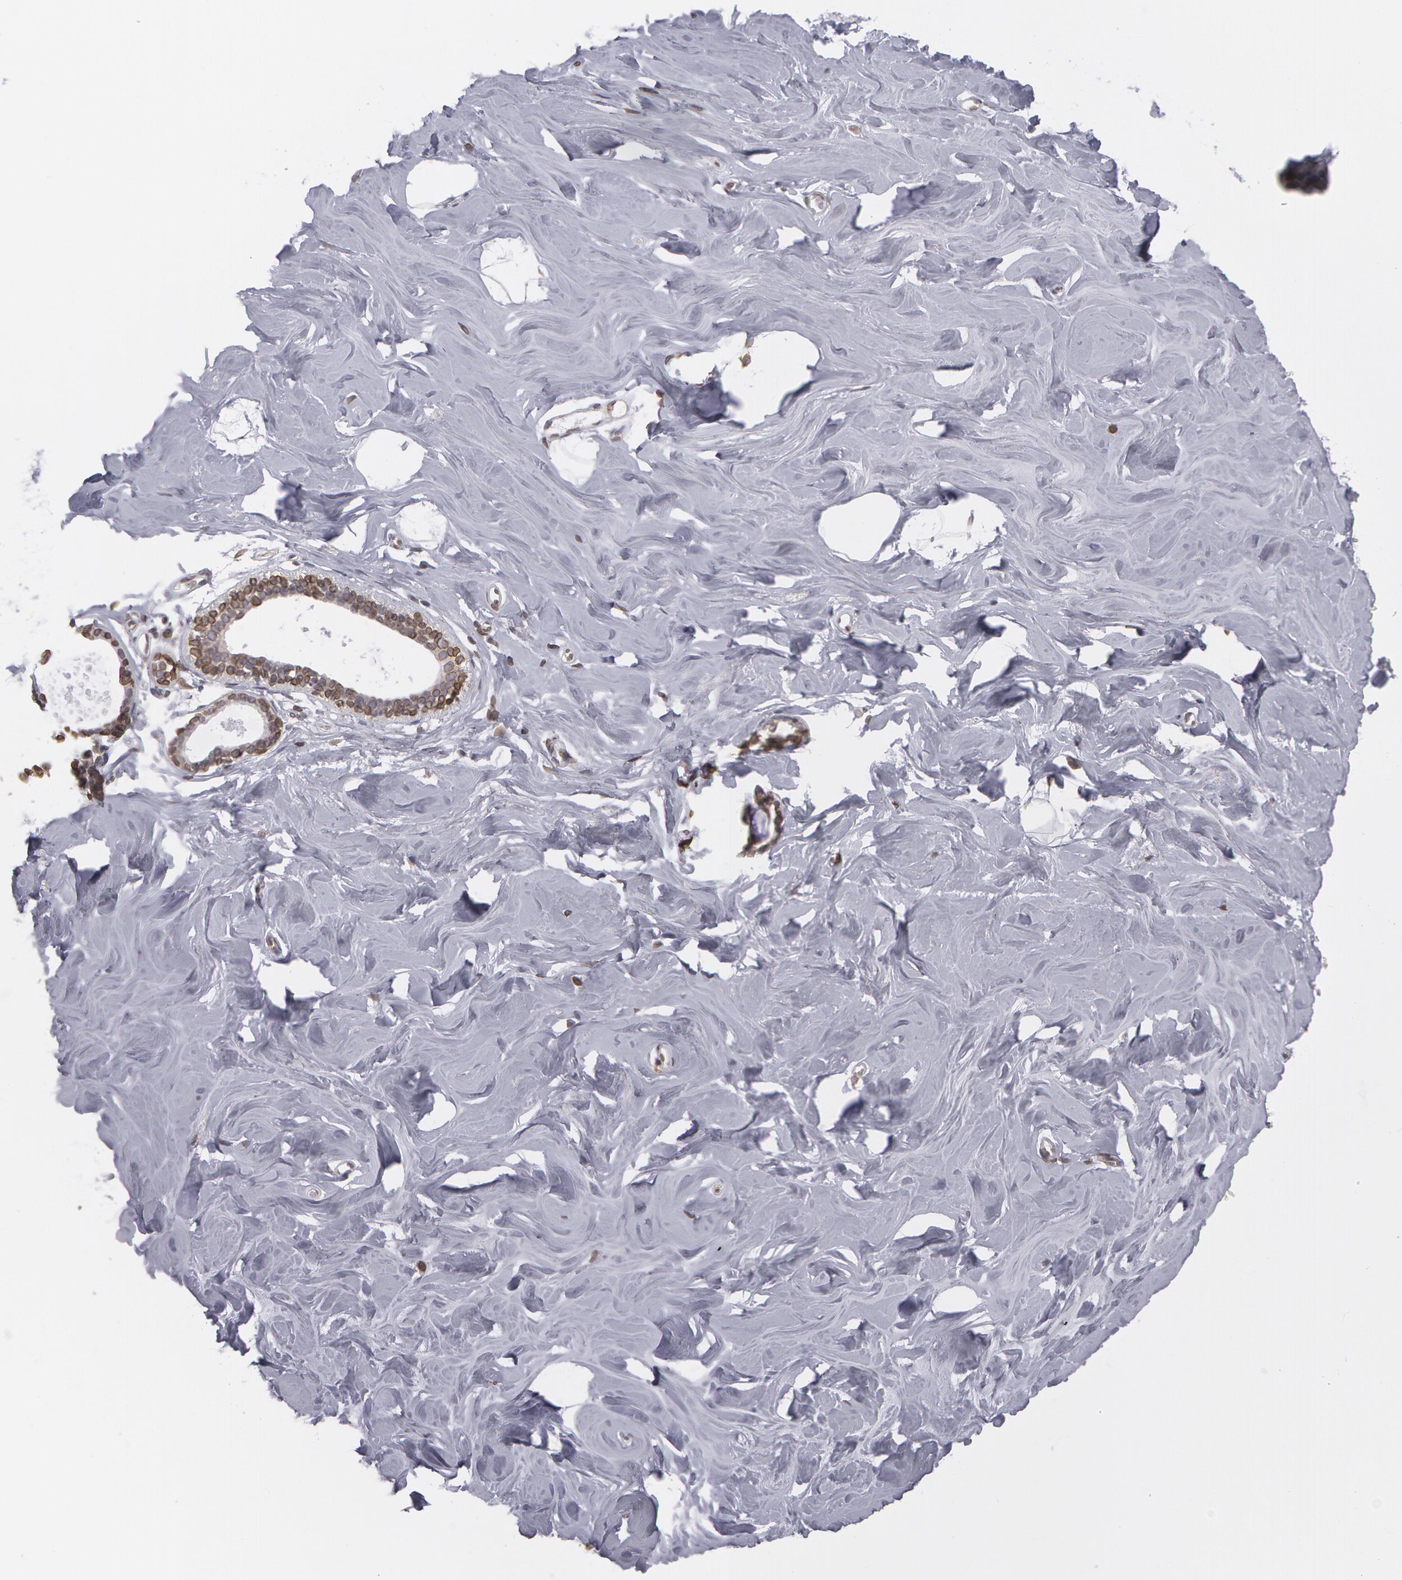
{"staining": {"intensity": "negative", "quantity": "none", "location": "none"}, "tissue": "breast", "cell_type": "Adipocytes", "image_type": "normal", "snomed": [{"axis": "morphology", "description": "Normal tissue, NOS"}, {"axis": "topography", "description": "Breast"}], "caption": "Breast stained for a protein using IHC reveals no positivity adipocytes.", "gene": "EMD", "patient": {"sex": "female", "age": 54}}